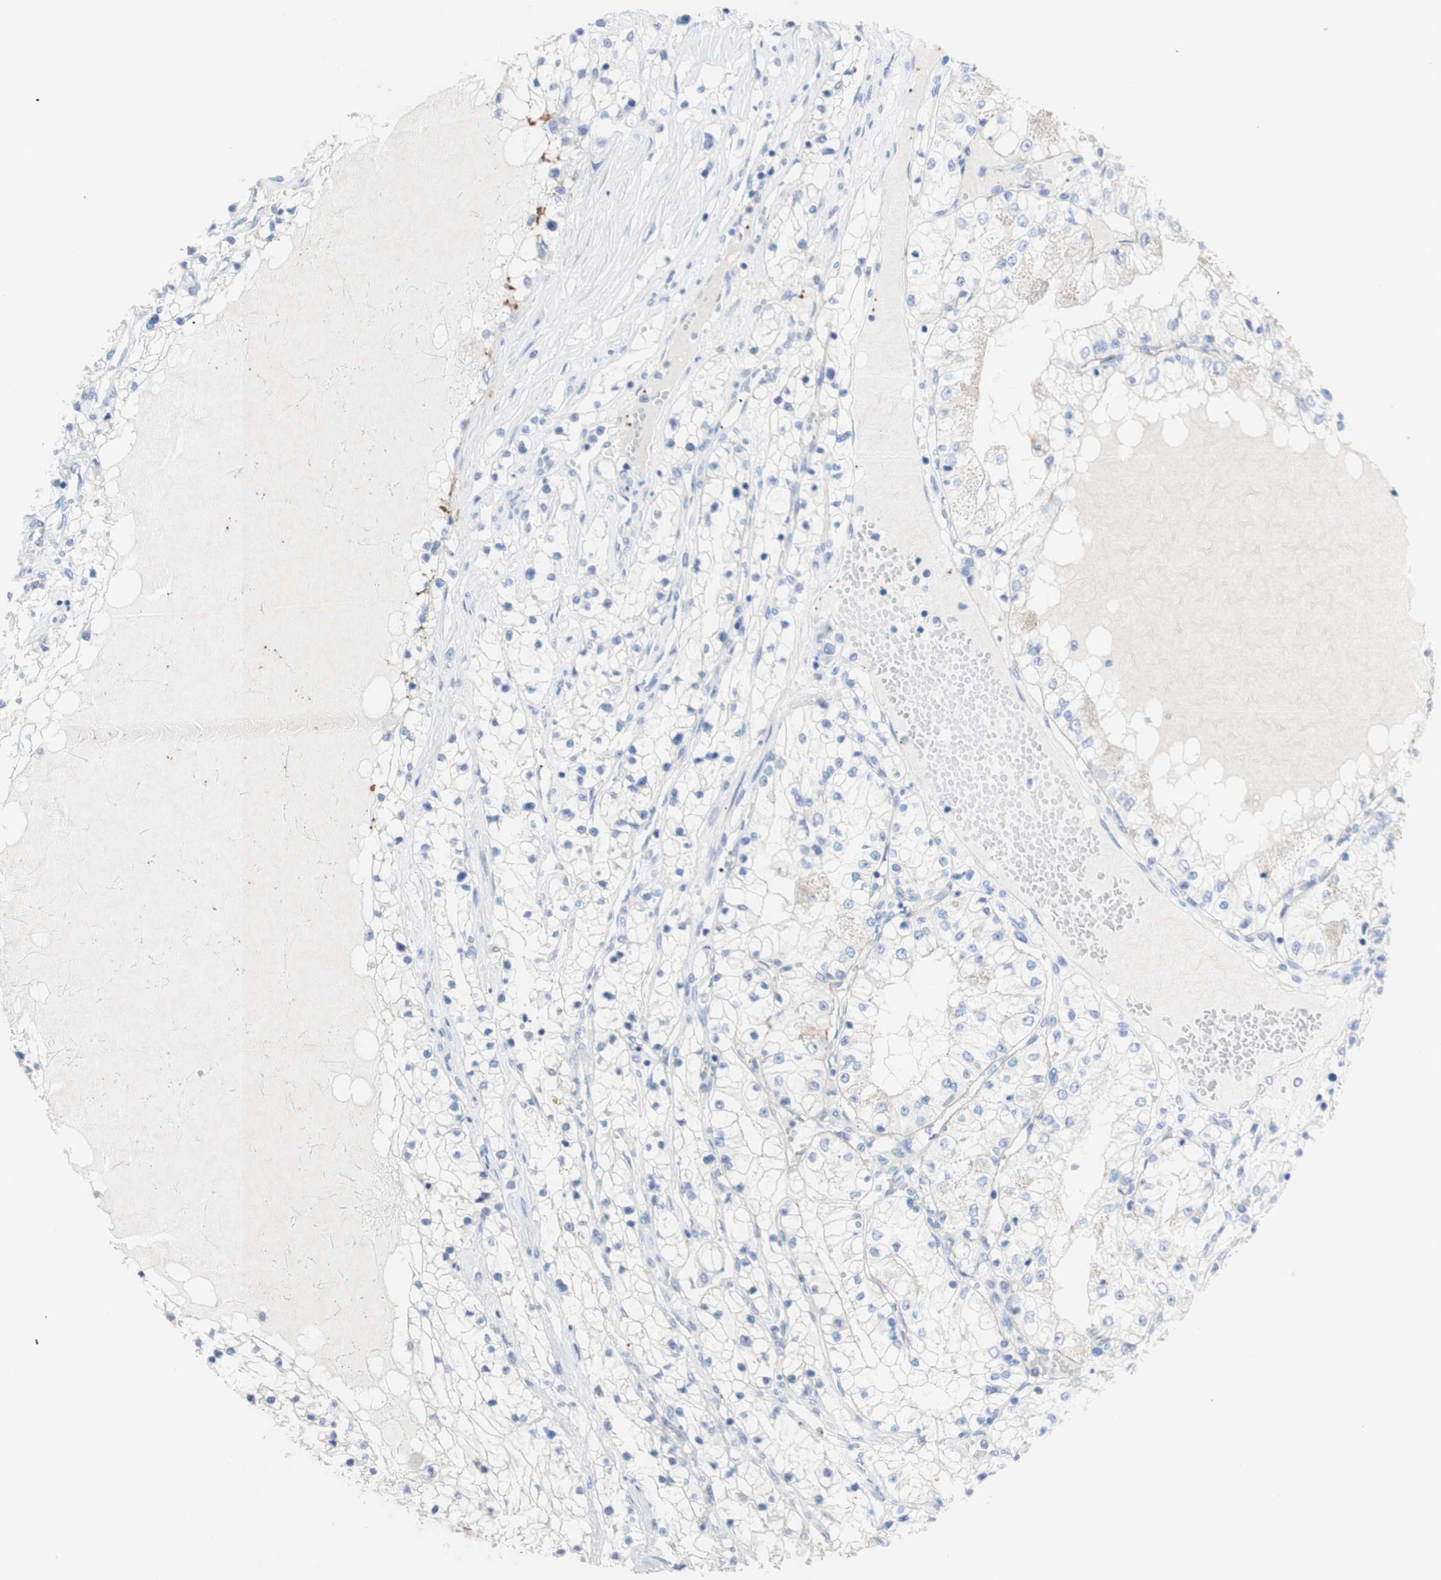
{"staining": {"intensity": "negative", "quantity": "none", "location": "none"}, "tissue": "renal cancer", "cell_type": "Tumor cells", "image_type": "cancer", "snomed": [{"axis": "morphology", "description": "Adenocarcinoma, NOS"}, {"axis": "topography", "description": "Kidney"}], "caption": "There is no significant staining in tumor cells of adenocarcinoma (renal).", "gene": "DSC2", "patient": {"sex": "male", "age": 68}}